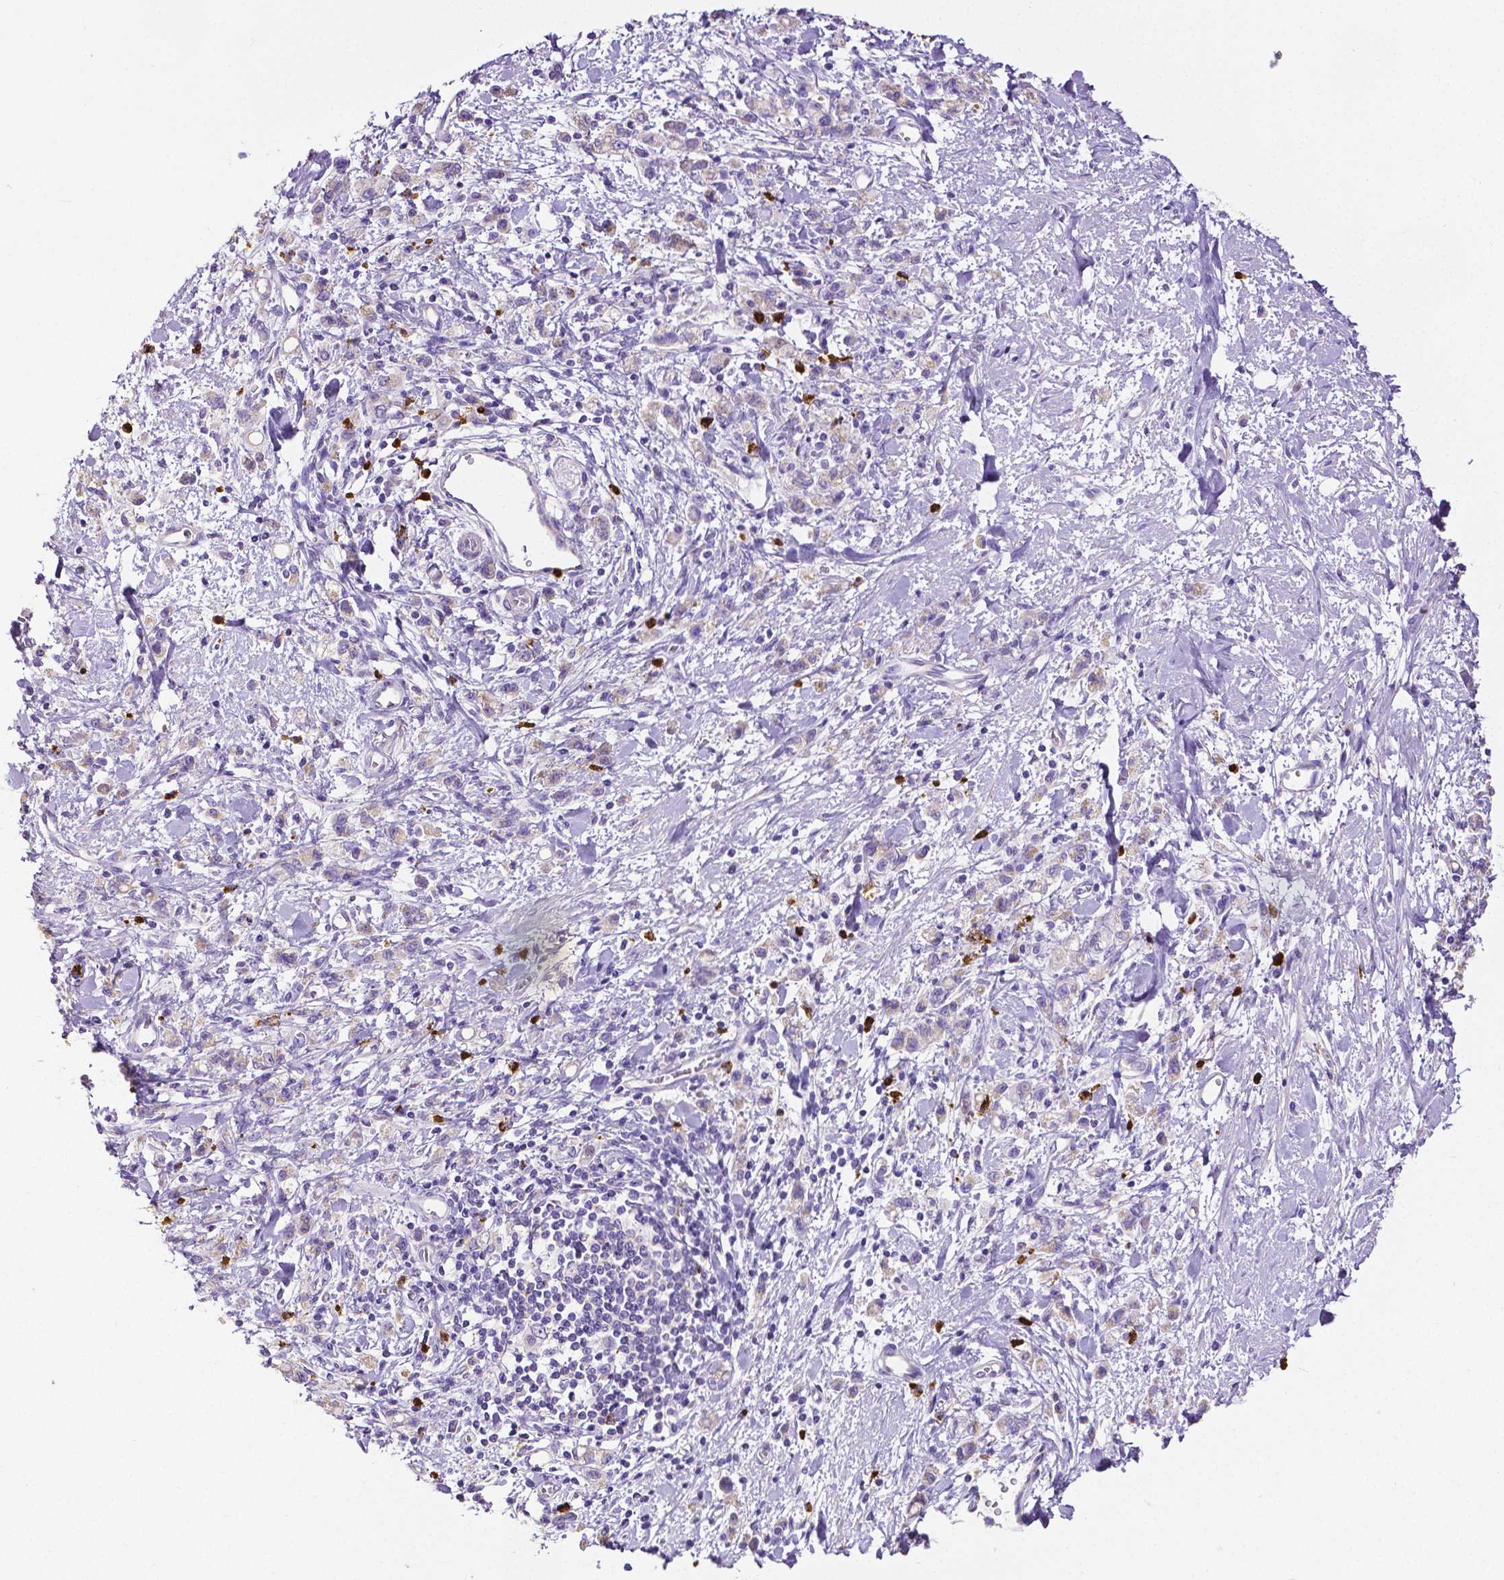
{"staining": {"intensity": "negative", "quantity": "none", "location": "none"}, "tissue": "stomach cancer", "cell_type": "Tumor cells", "image_type": "cancer", "snomed": [{"axis": "morphology", "description": "Adenocarcinoma, NOS"}, {"axis": "topography", "description": "Stomach"}], "caption": "Adenocarcinoma (stomach) was stained to show a protein in brown. There is no significant positivity in tumor cells.", "gene": "MMP9", "patient": {"sex": "male", "age": 77}}